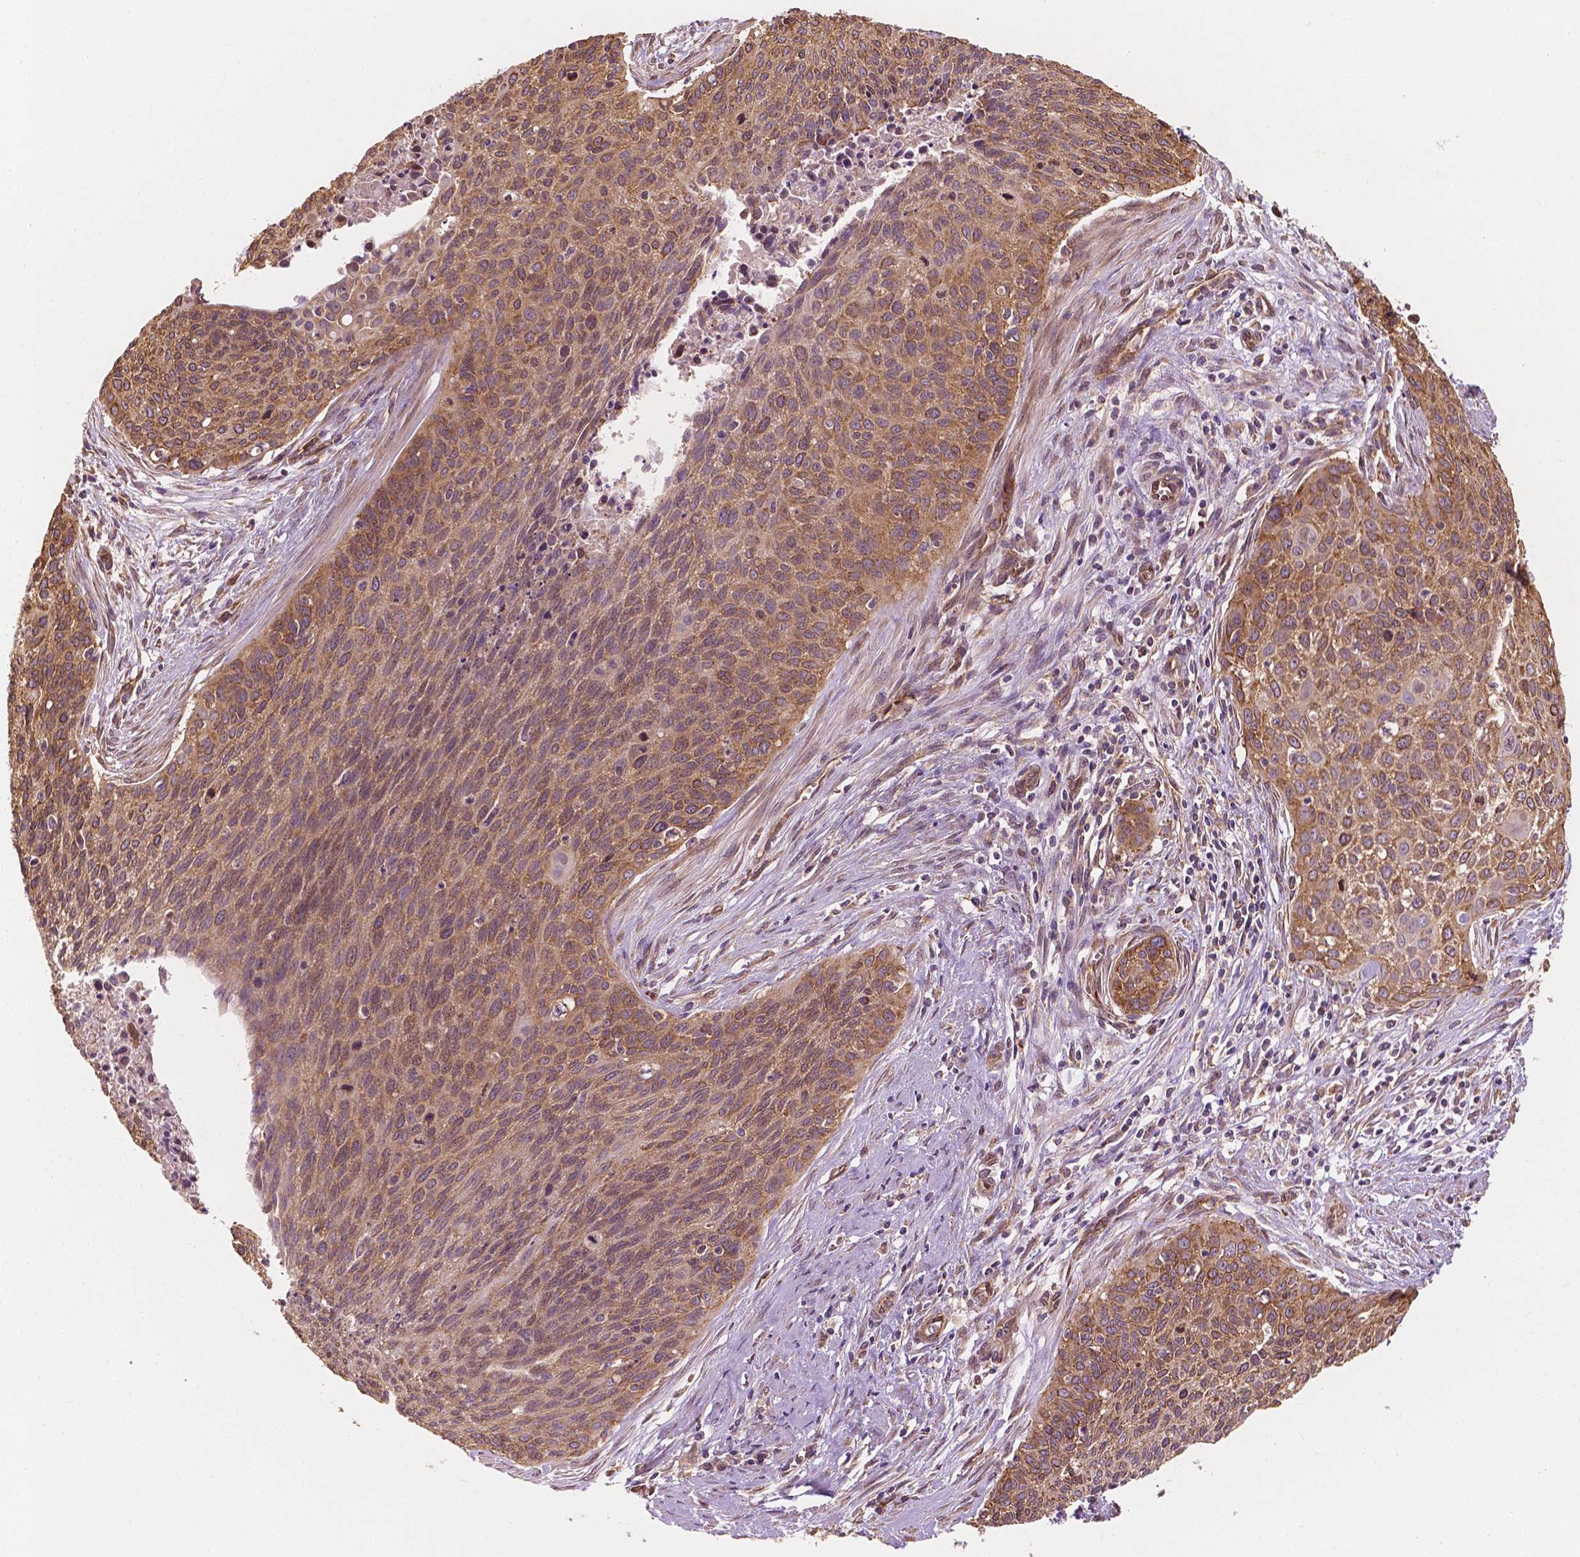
{"staining": {"intensity": "moderate", "quantity": ">75%", "location": "cytoplasmic/membranous"}, "tissue": "cervical cancer", "cell_type": "Tumor cells", "image_type": "cancer", "snomed": [{"axis": "morphology", "description": "Squamous cell carcinoma, NOS"}, {"axis": "topography", "description": "Cervix"}], "caption": "Immunohistochemistry (DAB (3,3'-diaminobenzidine)) staining of human cervical cancer (squamous cell carcinoma) displays moderate cytoplasmic/membranous protein positivity in about >75% of tumor cells. (Stains: DAB (3,3'-diaminobenzidine) in brown, nuclei in blue, Microscopy: brightfield microscopy at high magnification).", "gene": "G3BP1", "patient": {"sex": "female", "age": 55}}